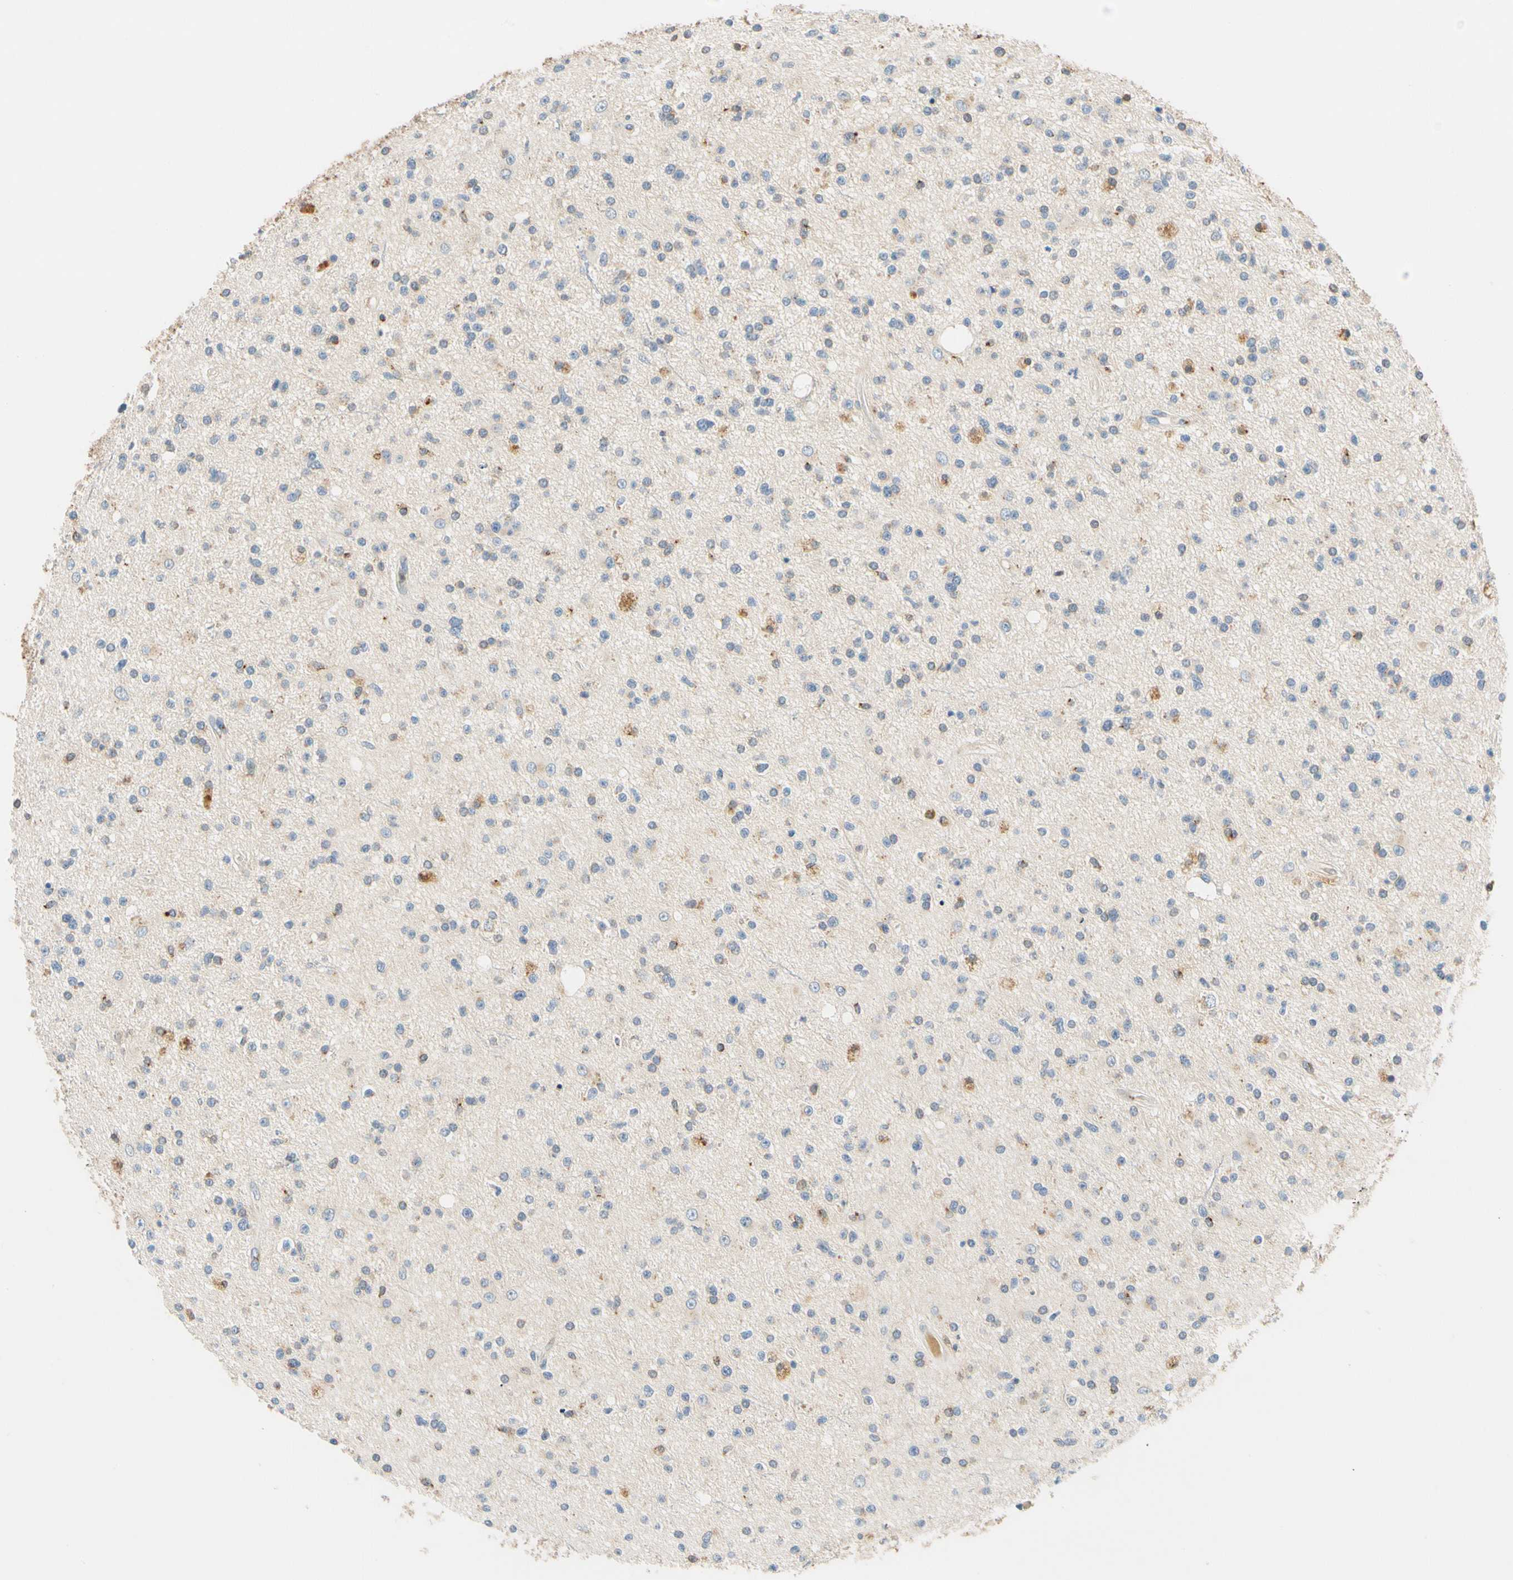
{"staining": {"intensity": "moderate", "quantity": "<25%", "location": "cytoplasmic/membranous"}, "tissue": "glioma", "cell_type": "Tumor cells", "image_type": "cancer", "snomed": [{"axis": "morphology", "description": "Glioma, malignant, High grade"}, {"axis": "topography", "description": "Brain"}], "caption": "Protein expression analysis of malignant high-grade glioma shows moderate cytoplasmic/membranous expression in about <25% of tumor cells.", "gene": "GPSM2", "patient": {"sex": "male", "age": 33}}